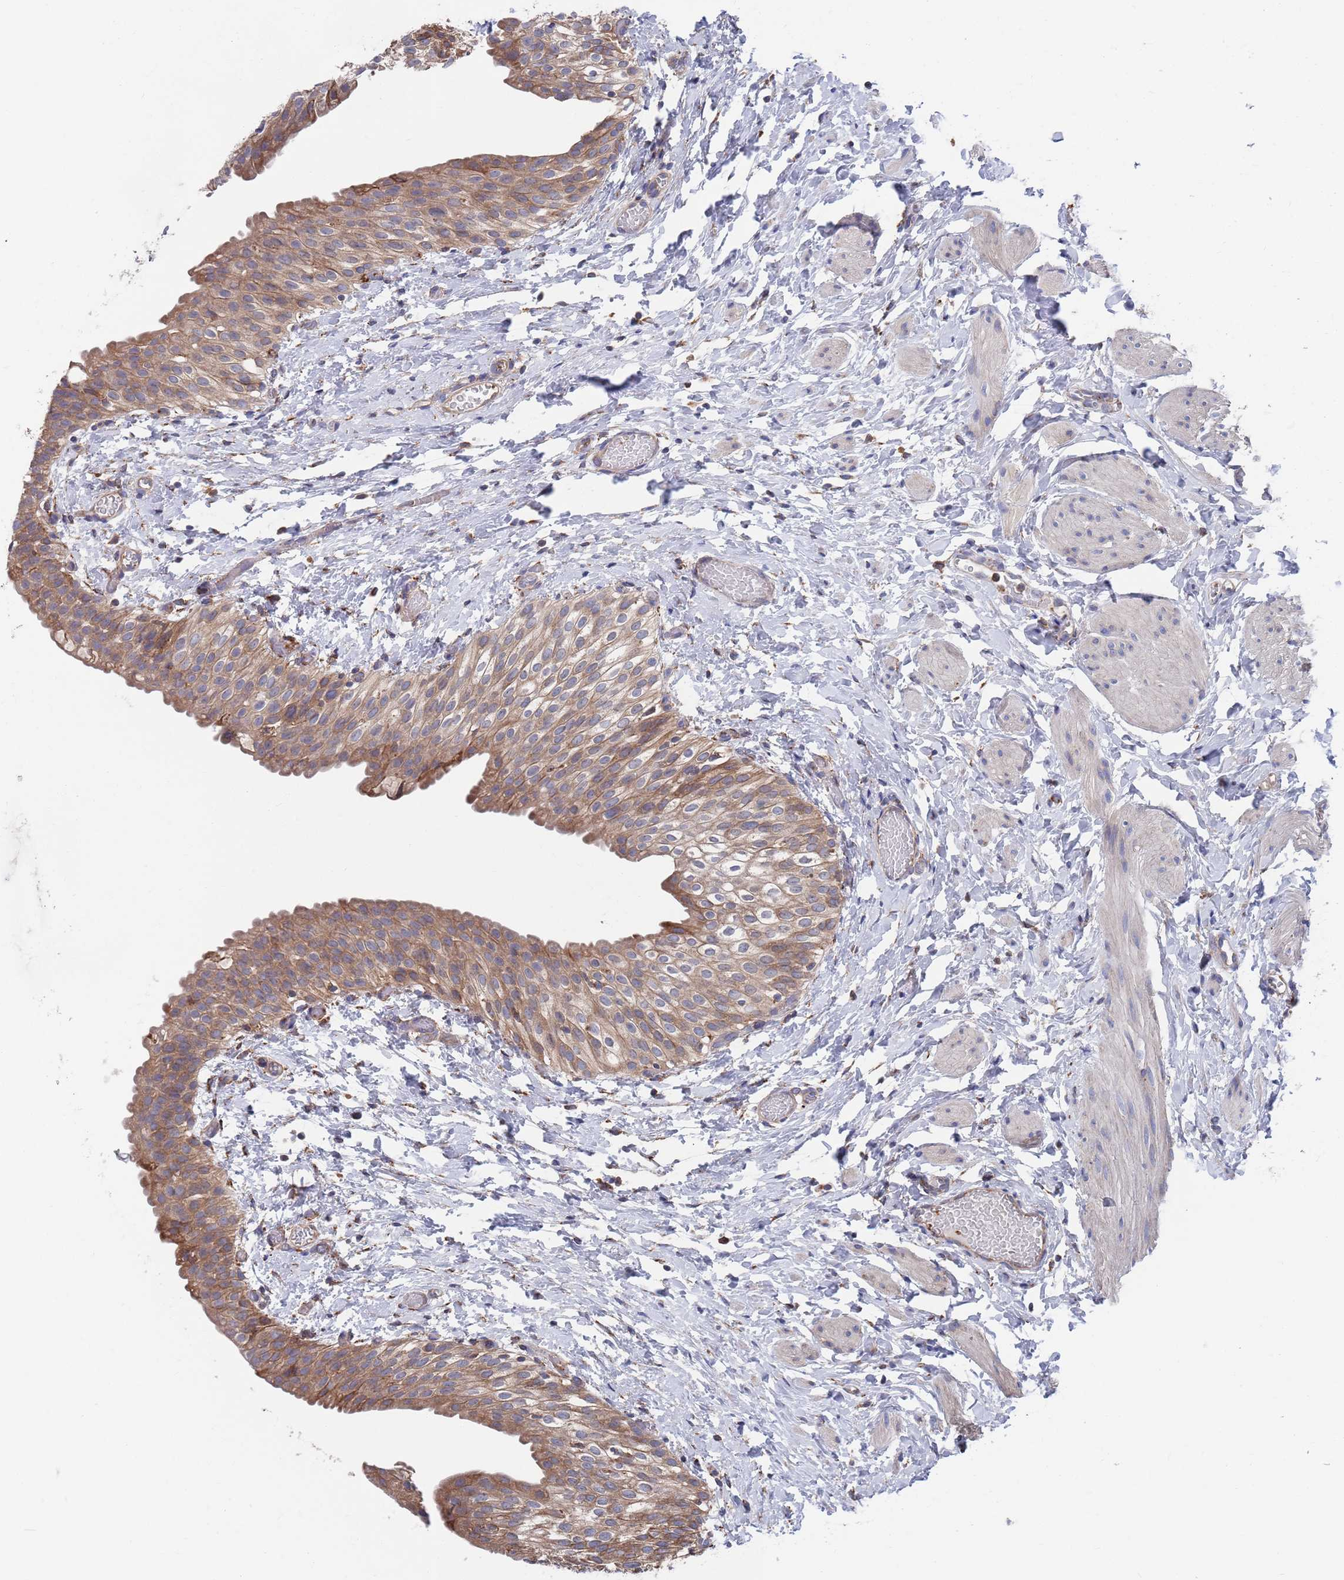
{"staining": {"intensity": "moderate", "quantity": ">75%", "location": "cytoplasmic/membranous"}, "tissue": "urinary bladder", "cell_type": "Urothelial cells", "image_type": "normal", "snomed": [{"axis": "morphology", "description": "Normal tissue, NOS"}, {"axis": "topography", "description": "Urinary bladder"}], "caption": "Immunohistochemistry (DAB) staining of benign human urinary bladder shows moderate cytoplasmic/membranous protein expression in approximately >75% of urothelial cells.", "gene": "GID8", "patient": {"sex": "male", "age": 1}}